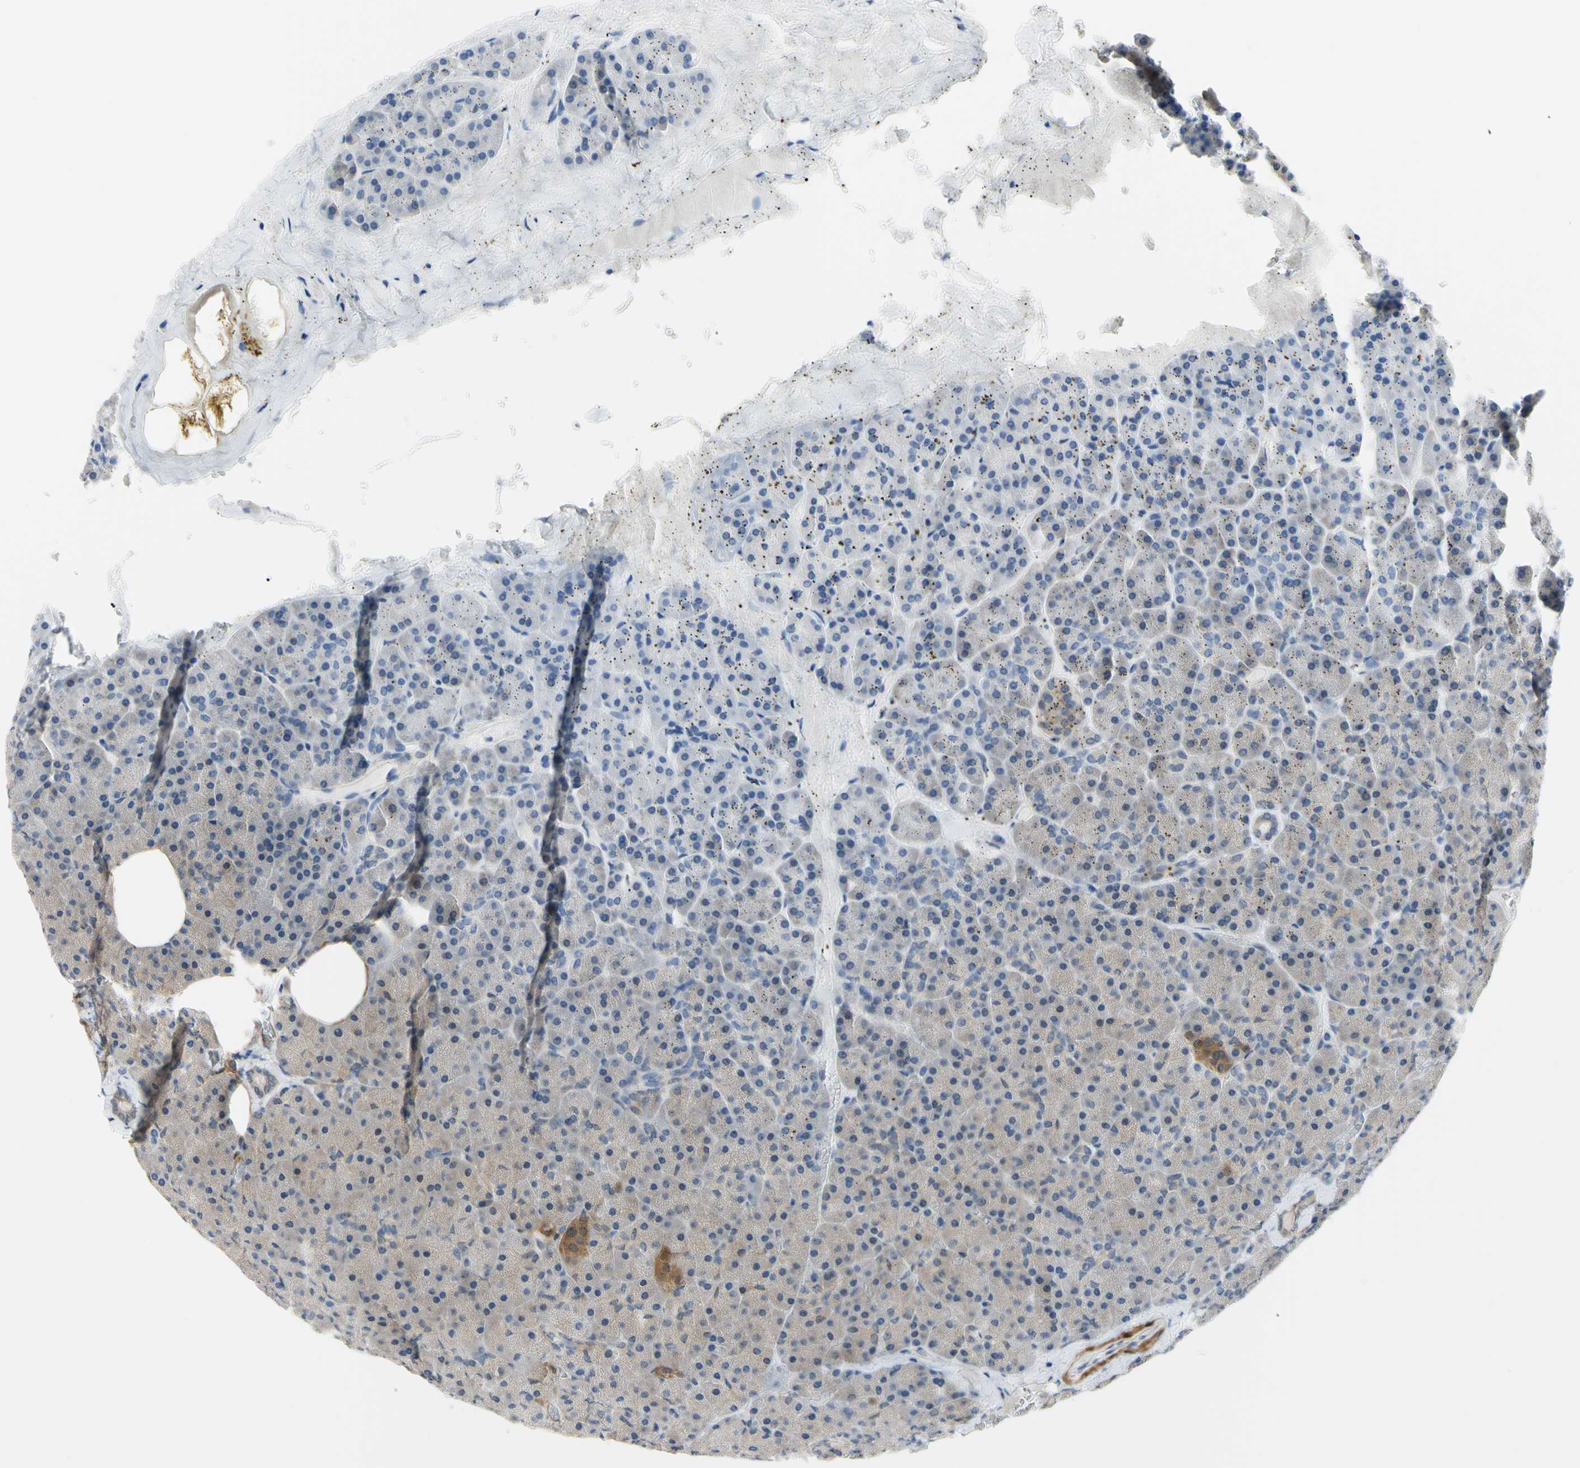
{"staining": {"intensity": "moderate", "quantity": "<25%", "location": "cytoplasmic/membranous"}, "tissue": "pancreas", "cell_type": "Exocrine glandular cells", "image_type": "normal", "snomed": [{"axis": "morphology", "description": "Normal tissue, NOS"}, {"axis": "topography", "description": "Pancreas"}], "caption": "DAB (3,3'-diaminobenzidine) immunohistochemical staining of normal pancreas exhibits moderate cytoplasmic/membranous protein expression in approximately <25% of exocrine glandular cells.", "gene": "NOL3", "patient": {"sex": "female", "age": 35}}